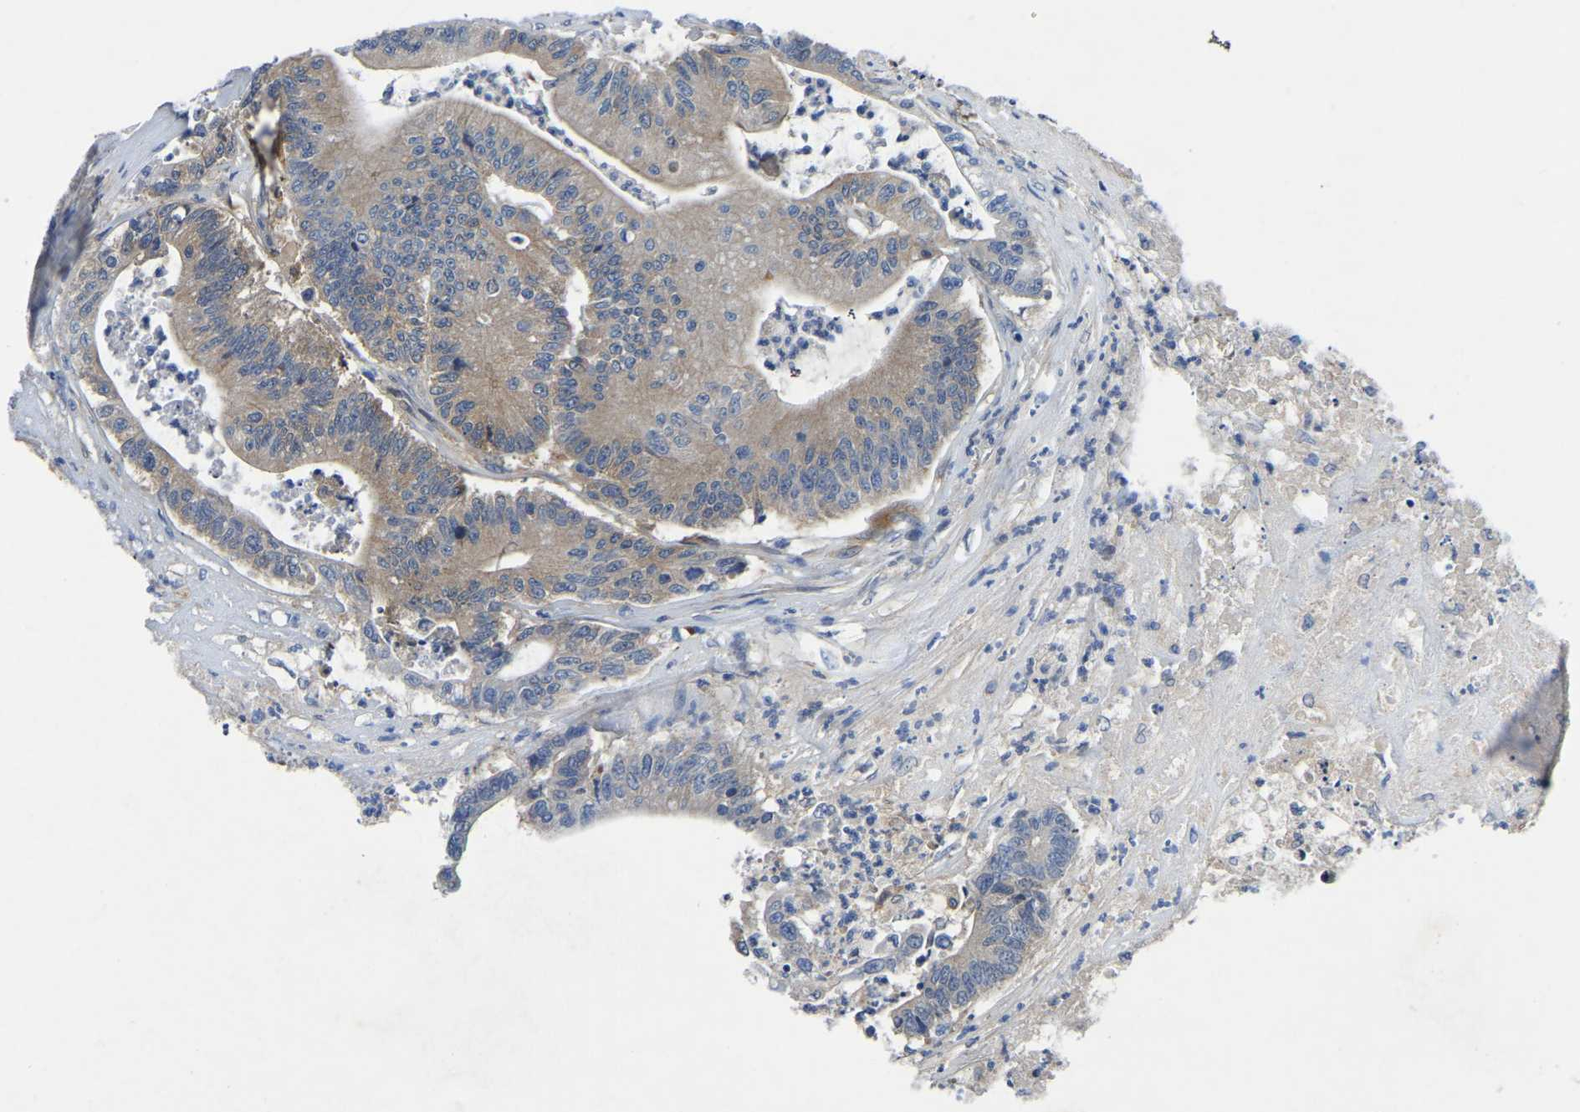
{"staining": {"intensity": "weak", "quantity": "<25%", "location": "cytoplasmic/membranous"}, "tissue": "colorectal cancer", "cell_type": "Tumor cells", "image_type": "cancer", "snomed": [{"axis": "morphology", "description": "Adenocarcinoma, NOS"}, {"axis": "topography", "description": "Colon"}], "caption": "Immunohistochemistry micrograph of neoplastic tissue: human colorectal cancer (adenocarcinoma) stained with DAB (3,3'-diaminobenzidine) exhibits no significant protein staining in tumor cells.", "gene": "ATG2B", "patient": {"sex": "female", "age": 84}}